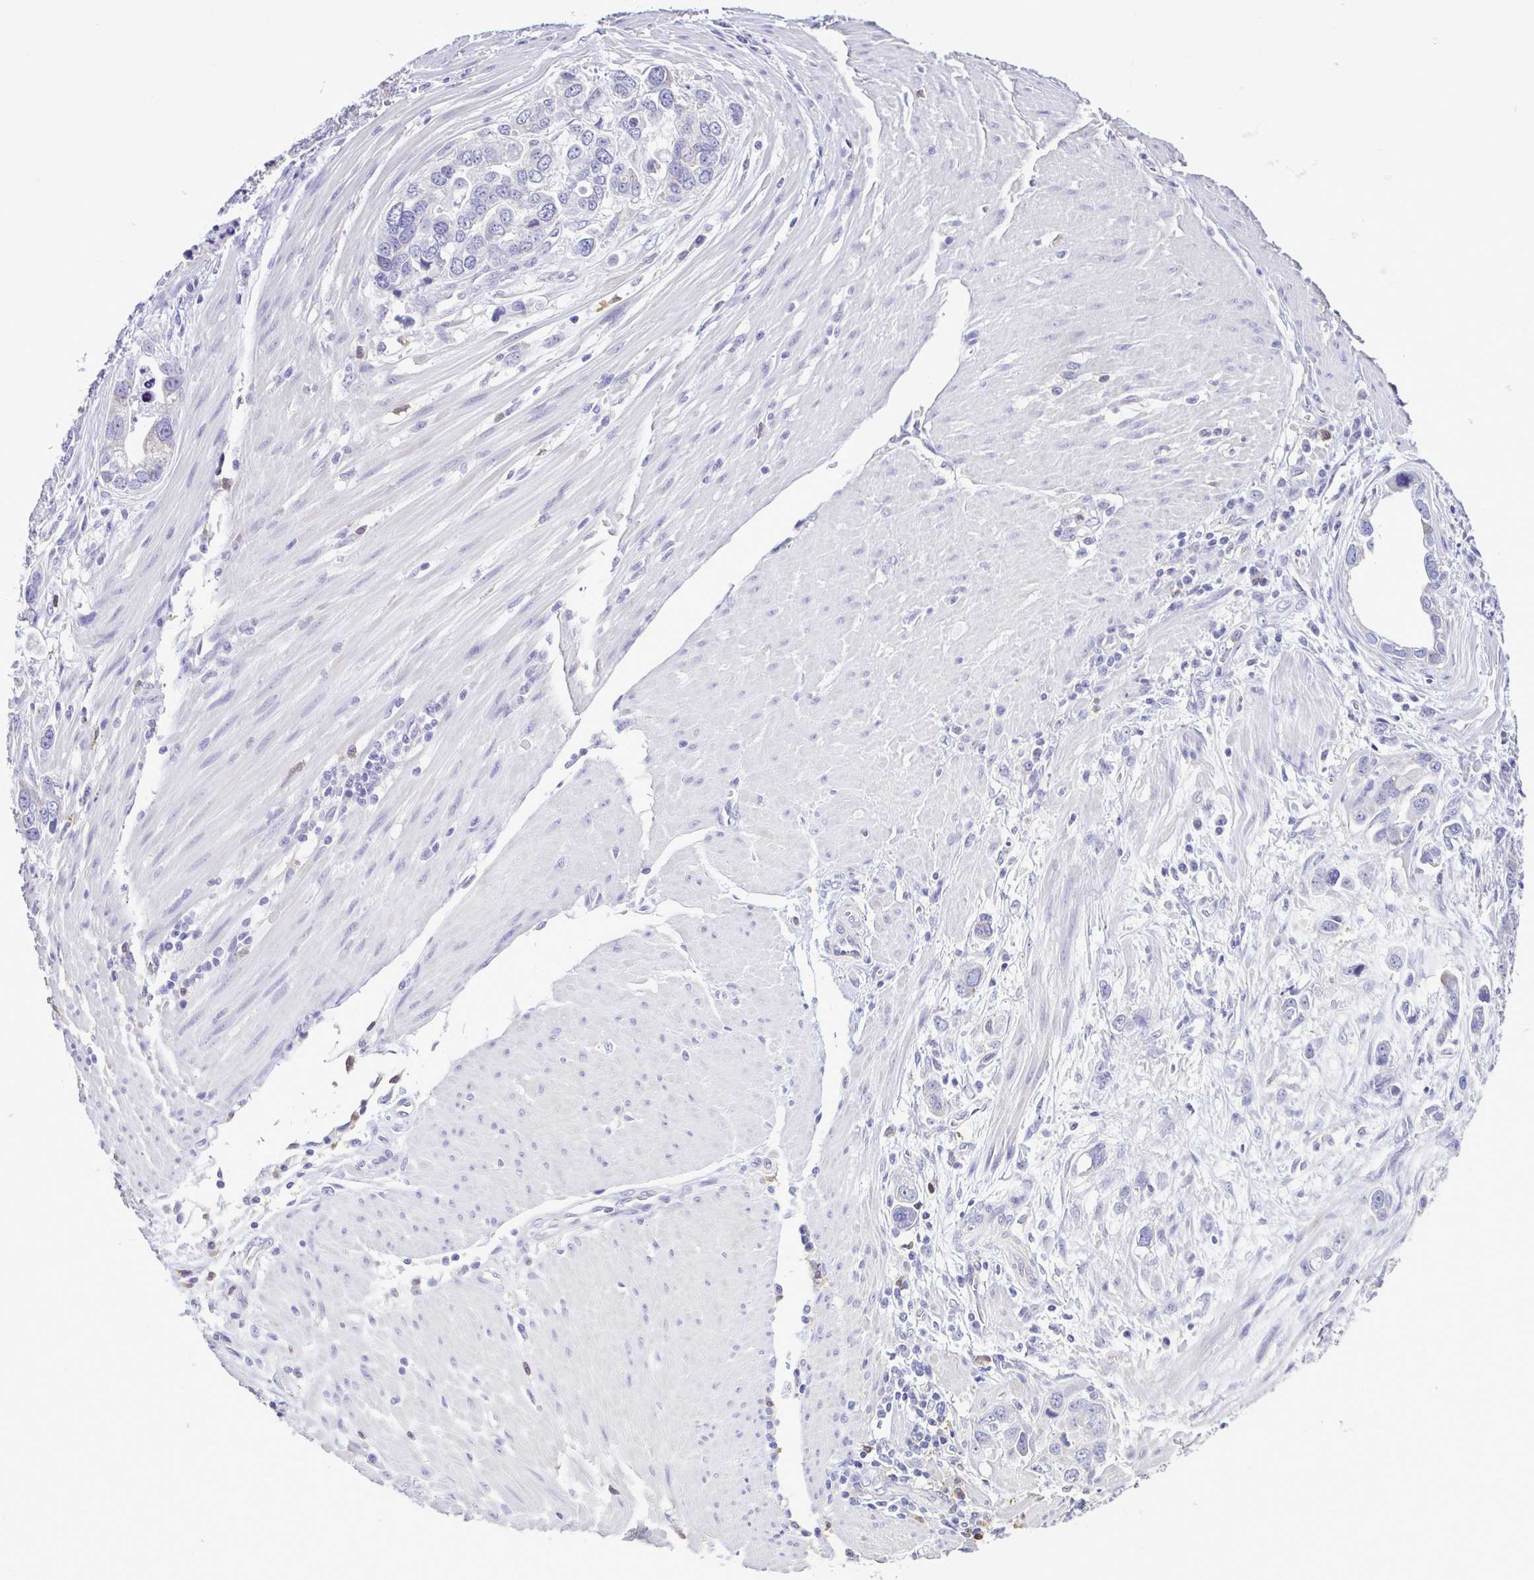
{"staining": {"intensity": "negative", "quantity": "none", "location": "none"}, "tissue": "stomach cancer", "cell_type": "Tumor cells", "image_type": "cancer", "snomed": [{"axis": "morphology", "description": "Adenocarcinoma, NOS"}, {"axis": "topography", "description": "Stomach, lower"}], "caption": "Immunohistochemistry micrograph of human stomach cancer (adenocarcinoma) stained for a protein (brown), which displays no expression in tumor cells.", "gene": "CBY2", "patient": {"sex": "female", "age": 93}}